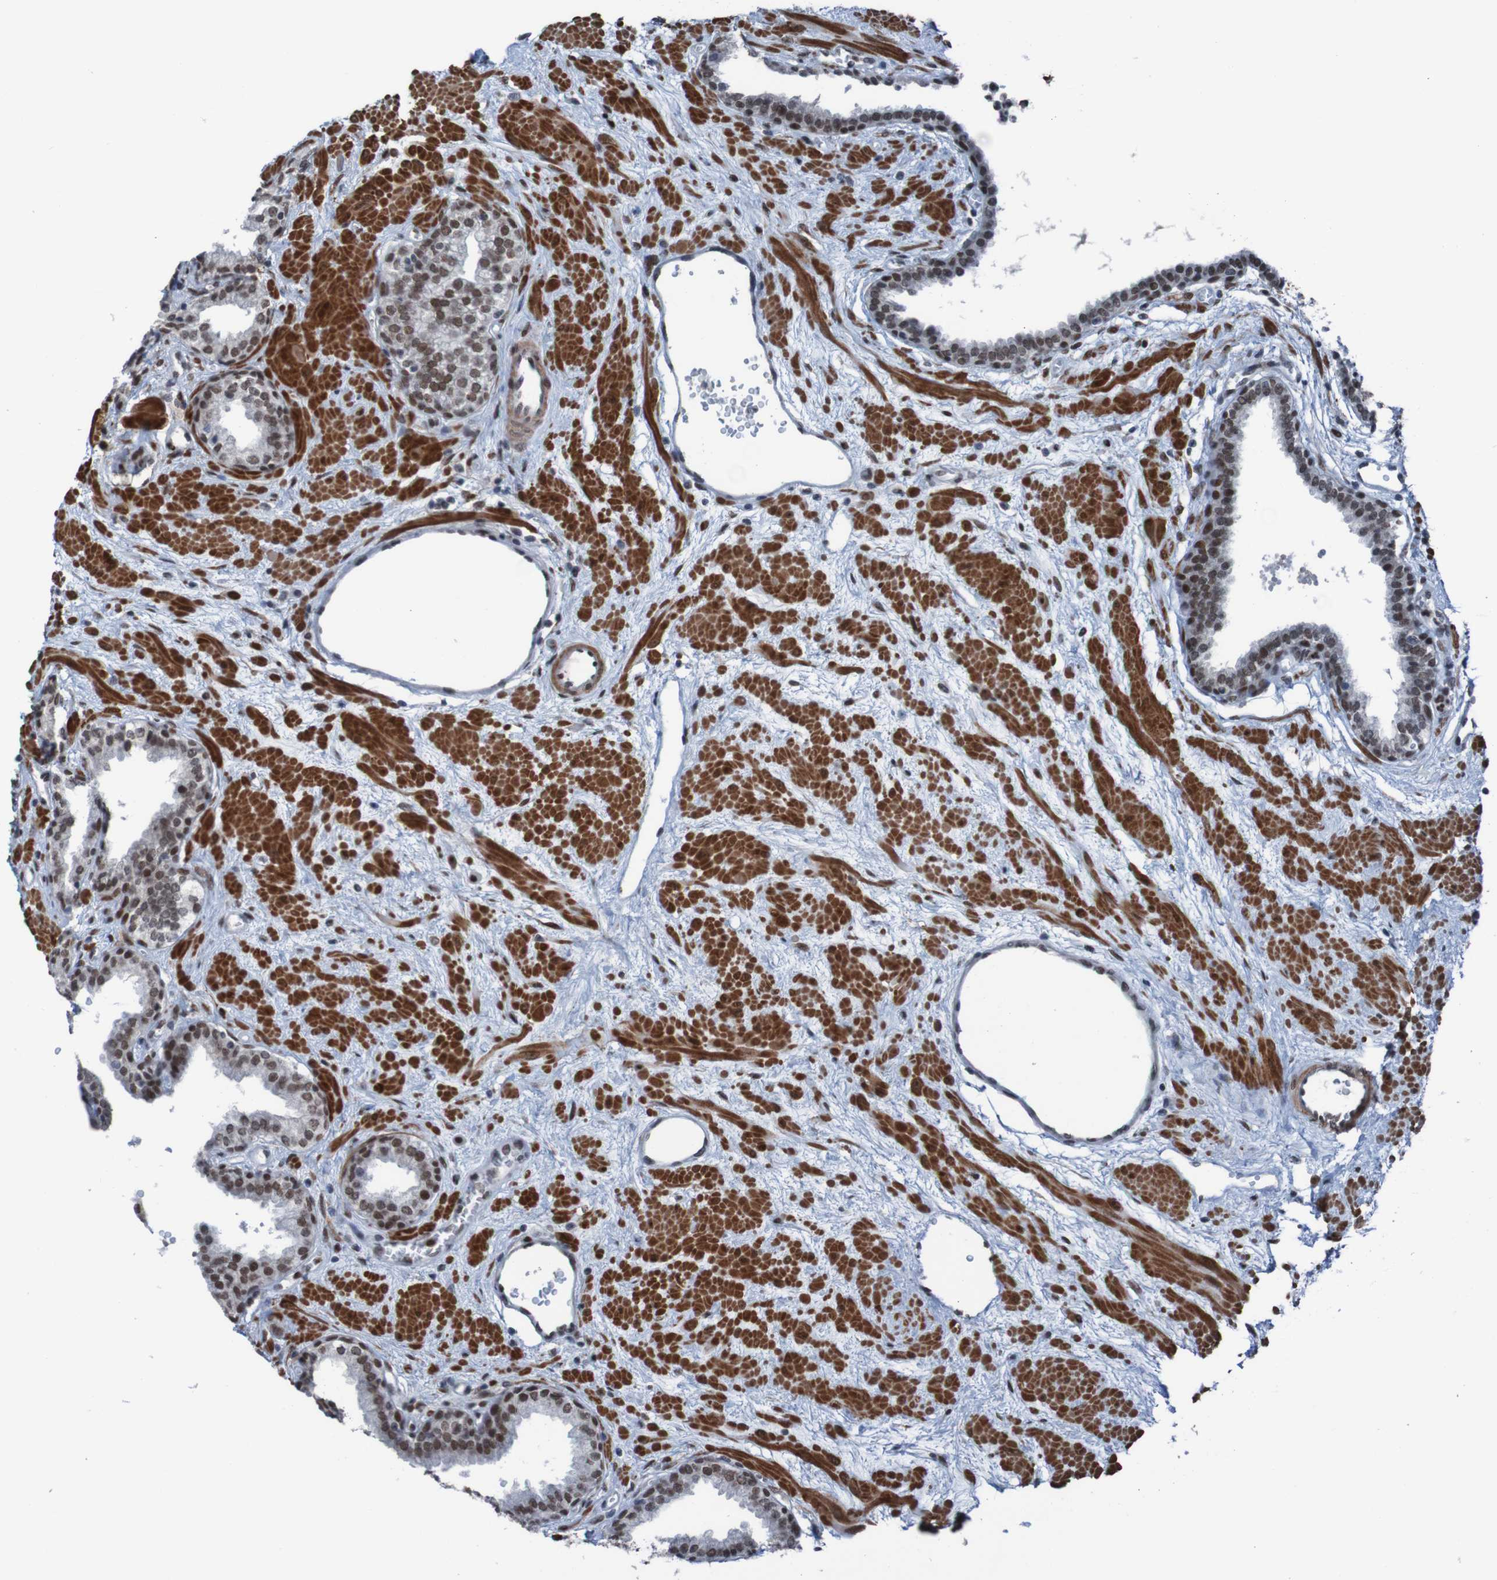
{"staining": {"intensity": "strong", "quantity": ">75%", "location": "nuclear"}, "tissue": "prostate", "cell_type": "Glandular cells", "image_type": "normal", "snomed": [{"axis": "morphology", "description": "Normal tissue, NOS"}, {"axis": "topography", "description": "Prostate"}], "caption": "Immunohistochemistry histopathology image of benign prostate: human prostate stained using immunohistochemistry (IHC) shows high levels of strong protein expression localized specifically in the nuclear of glandular cells, appearing as a nuclear brown color.", "gene": "PHF2", "patient": {"sex": "male", "age": 51}}